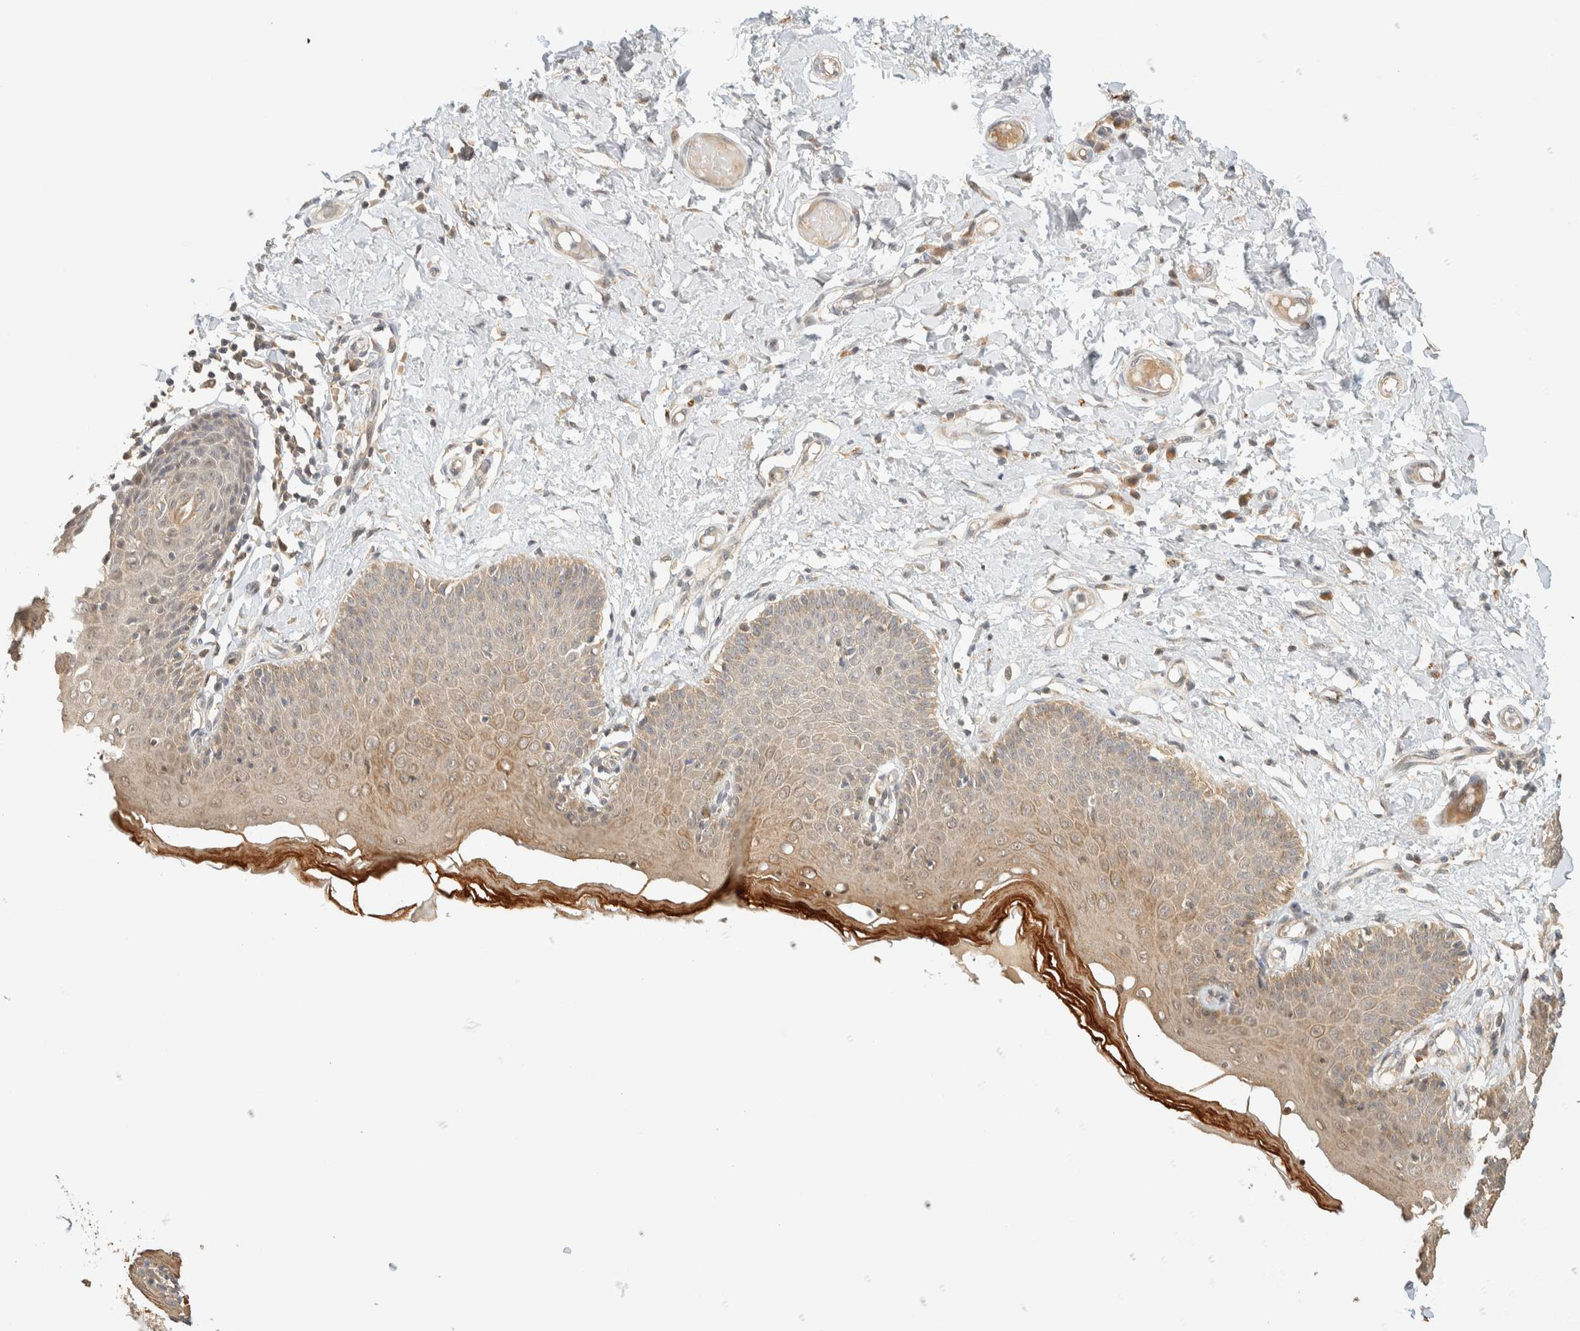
{"staining": {"intensity": "moderate", "quantity": ">75%", "location": "cytoplasmic/membranous"}, "tissue": "skin", "cell_type": "Epidermal cells", "image_type": "normal", "snomed": [{"axis": "morphology", "description": "Normal tissue, NOS"}, {"axis": "topography", "description": "Vulva"}], "caption": "A histopathology image of skin stained for a protein exhibits moderate cytoplasmic/membranous brown staining in epidermal cells.", "gene": "ZBTB34", "patient": {"sex": "female", "age": 66}}